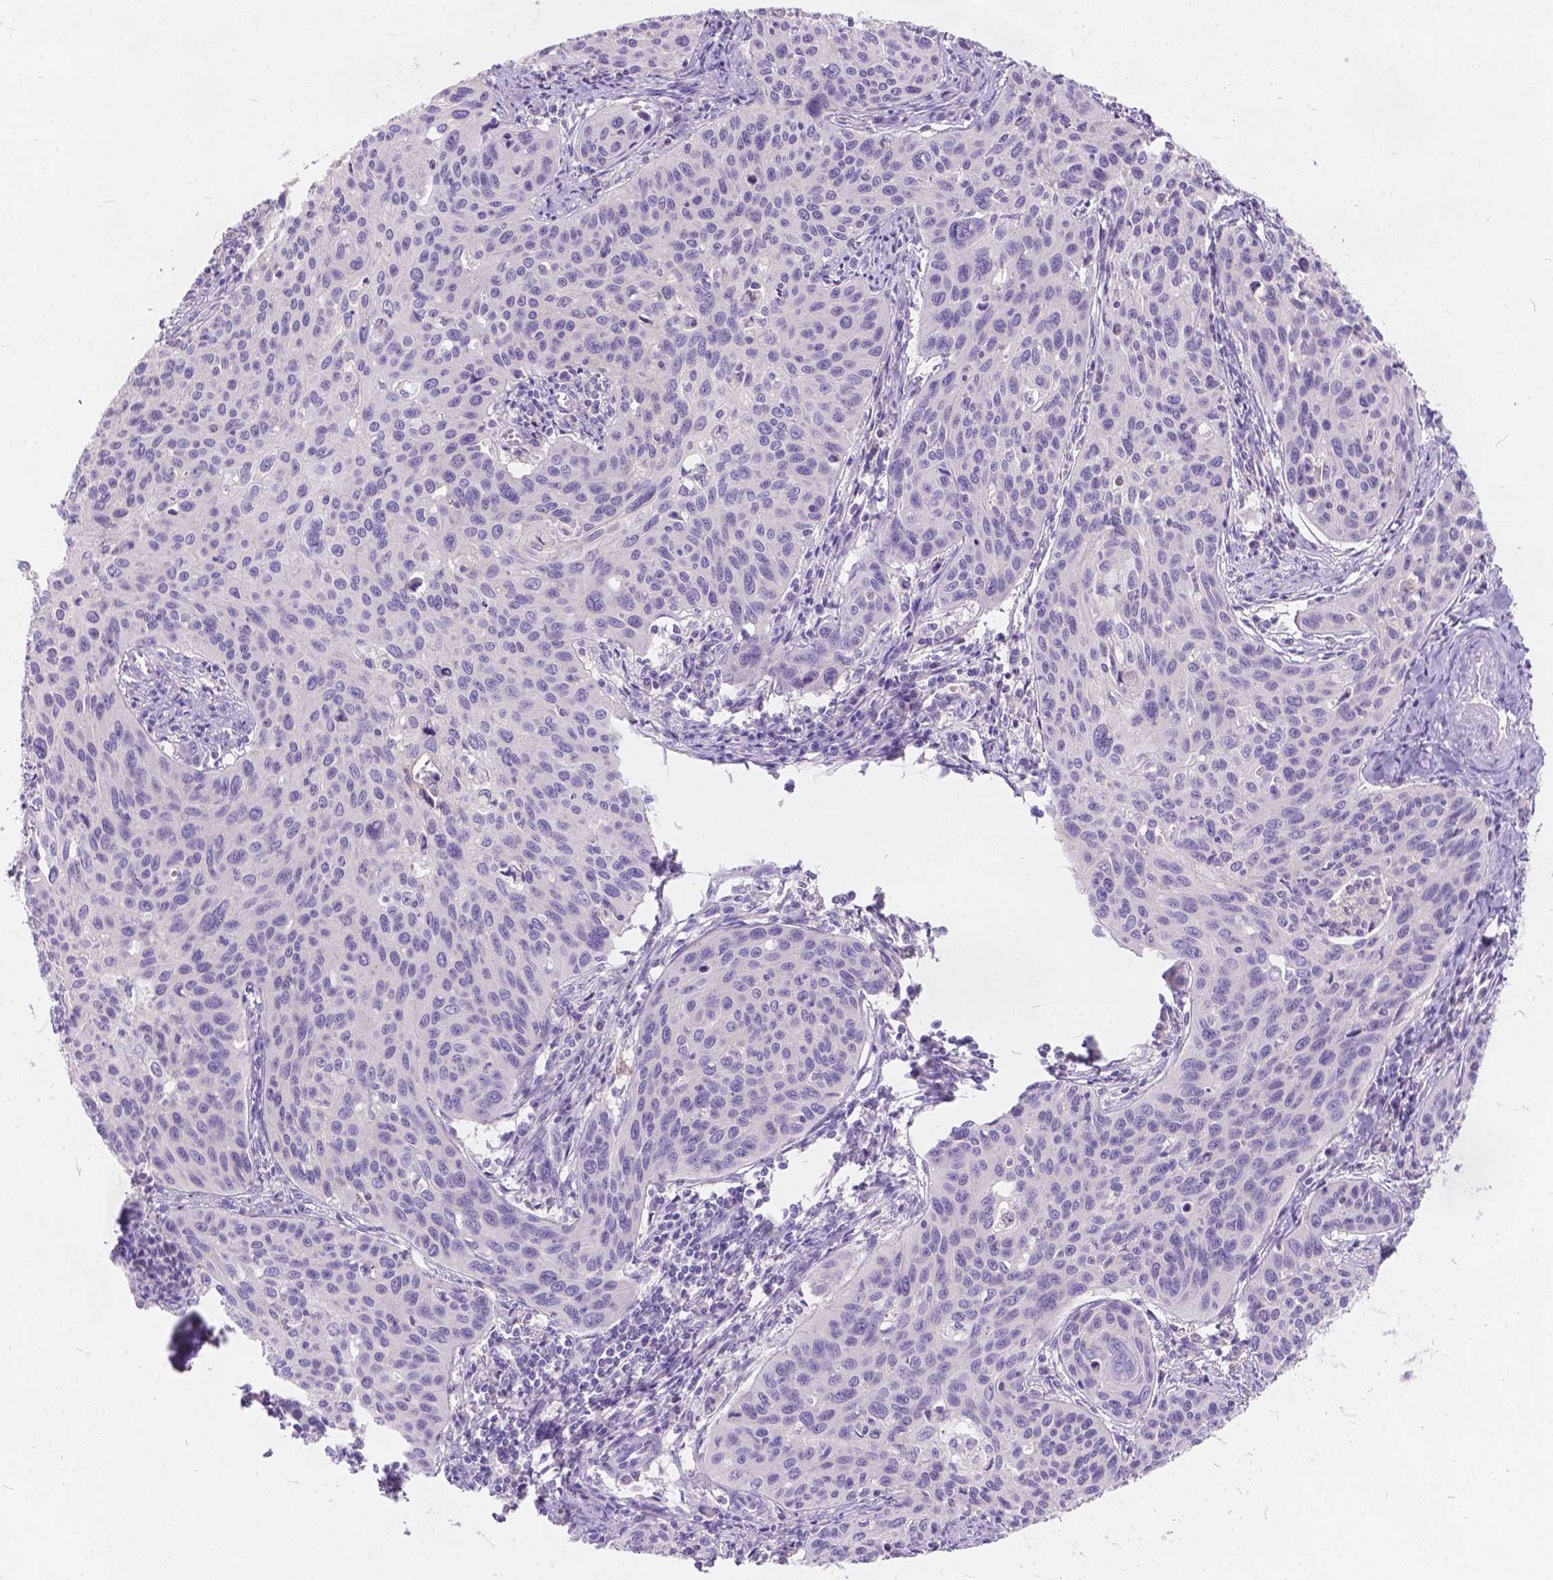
{"staining": {"intensity": "negative", "quantity": "none", "location": "none"}, "tissue": "cervical cancer", "cell_type": "Tumor cells", "image_type": "cancer", "snomed": [{"axis": "morphology", "description": "Squamous cell carcinoma, NOS"}, {"axis": "topography", "description": "Cervix"}], "caption": "High magnification brightfield microscopy of cervical squamous cell carcinoma stained with DAB (3,3'-diaminobenzidine) (brown) and counterstained with hematoxylin (blue): tumor cells show no significant expression. (DAB (3,3'-diaminobenzidine) IHC visualized using brightfield microscopy, high magnification).", "gene": "PEX11G", "patient": {"sex": "female", "age": 31}}